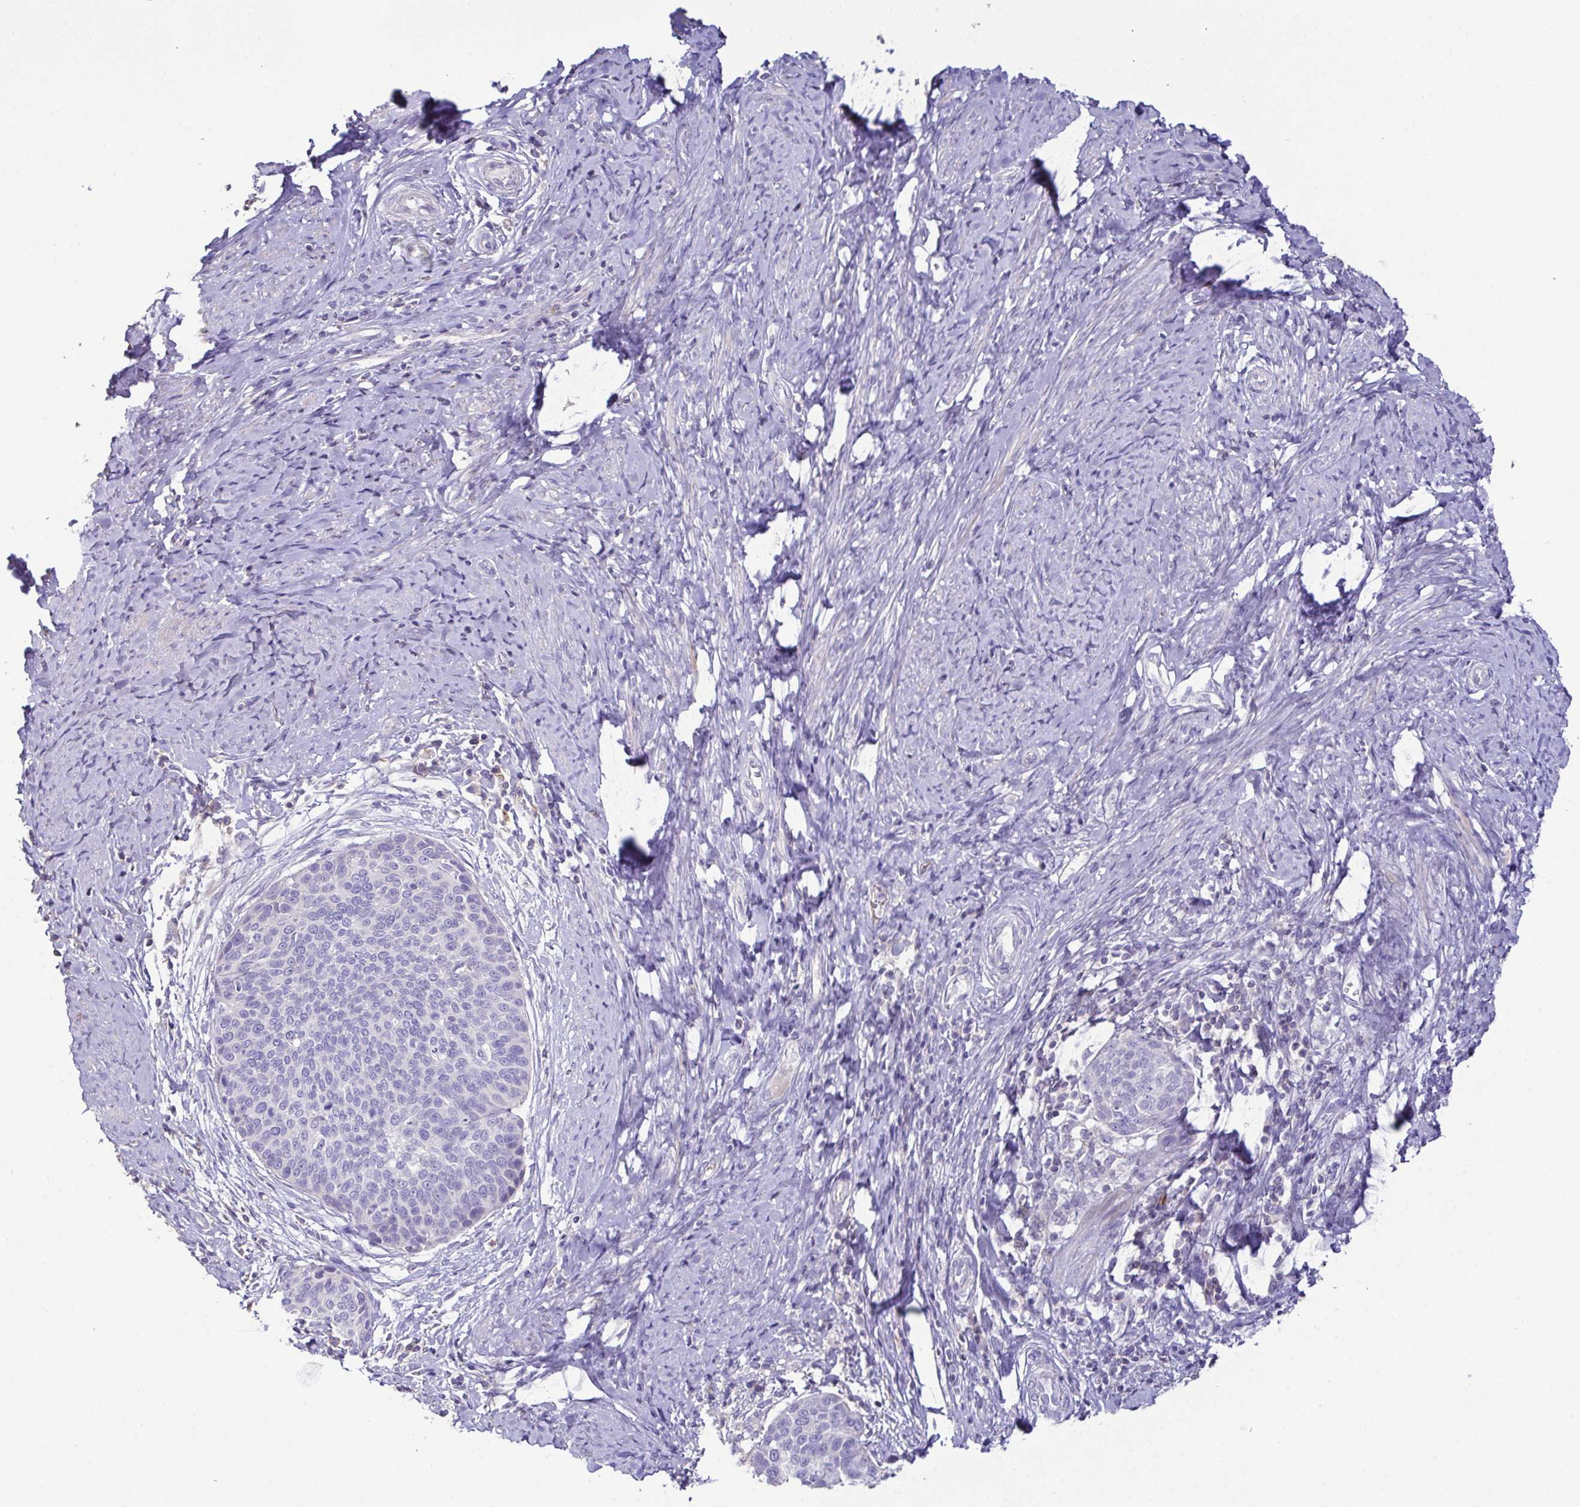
{"staining": {"intensity": "negative", "quantity": "none", "location": "none"}, "tissue": "cervical cancer", "cell_type": "Tumor cells", "image_type": "cancer", "snomed": [{"axis": "morphology", "description": "Squamous cell carcinoma, NOS"}, {"axis": "topography", "description": "Cervix"}], "caption": "Histopathology image shows no protein expression in tumor cells of cervical cancer (squamous cell carcinoma) tissue. (DAB immunohistochemistry (IHC), high magnification).", "gene": "MARCO", "patient": {"sex": "female", "age": 69}}